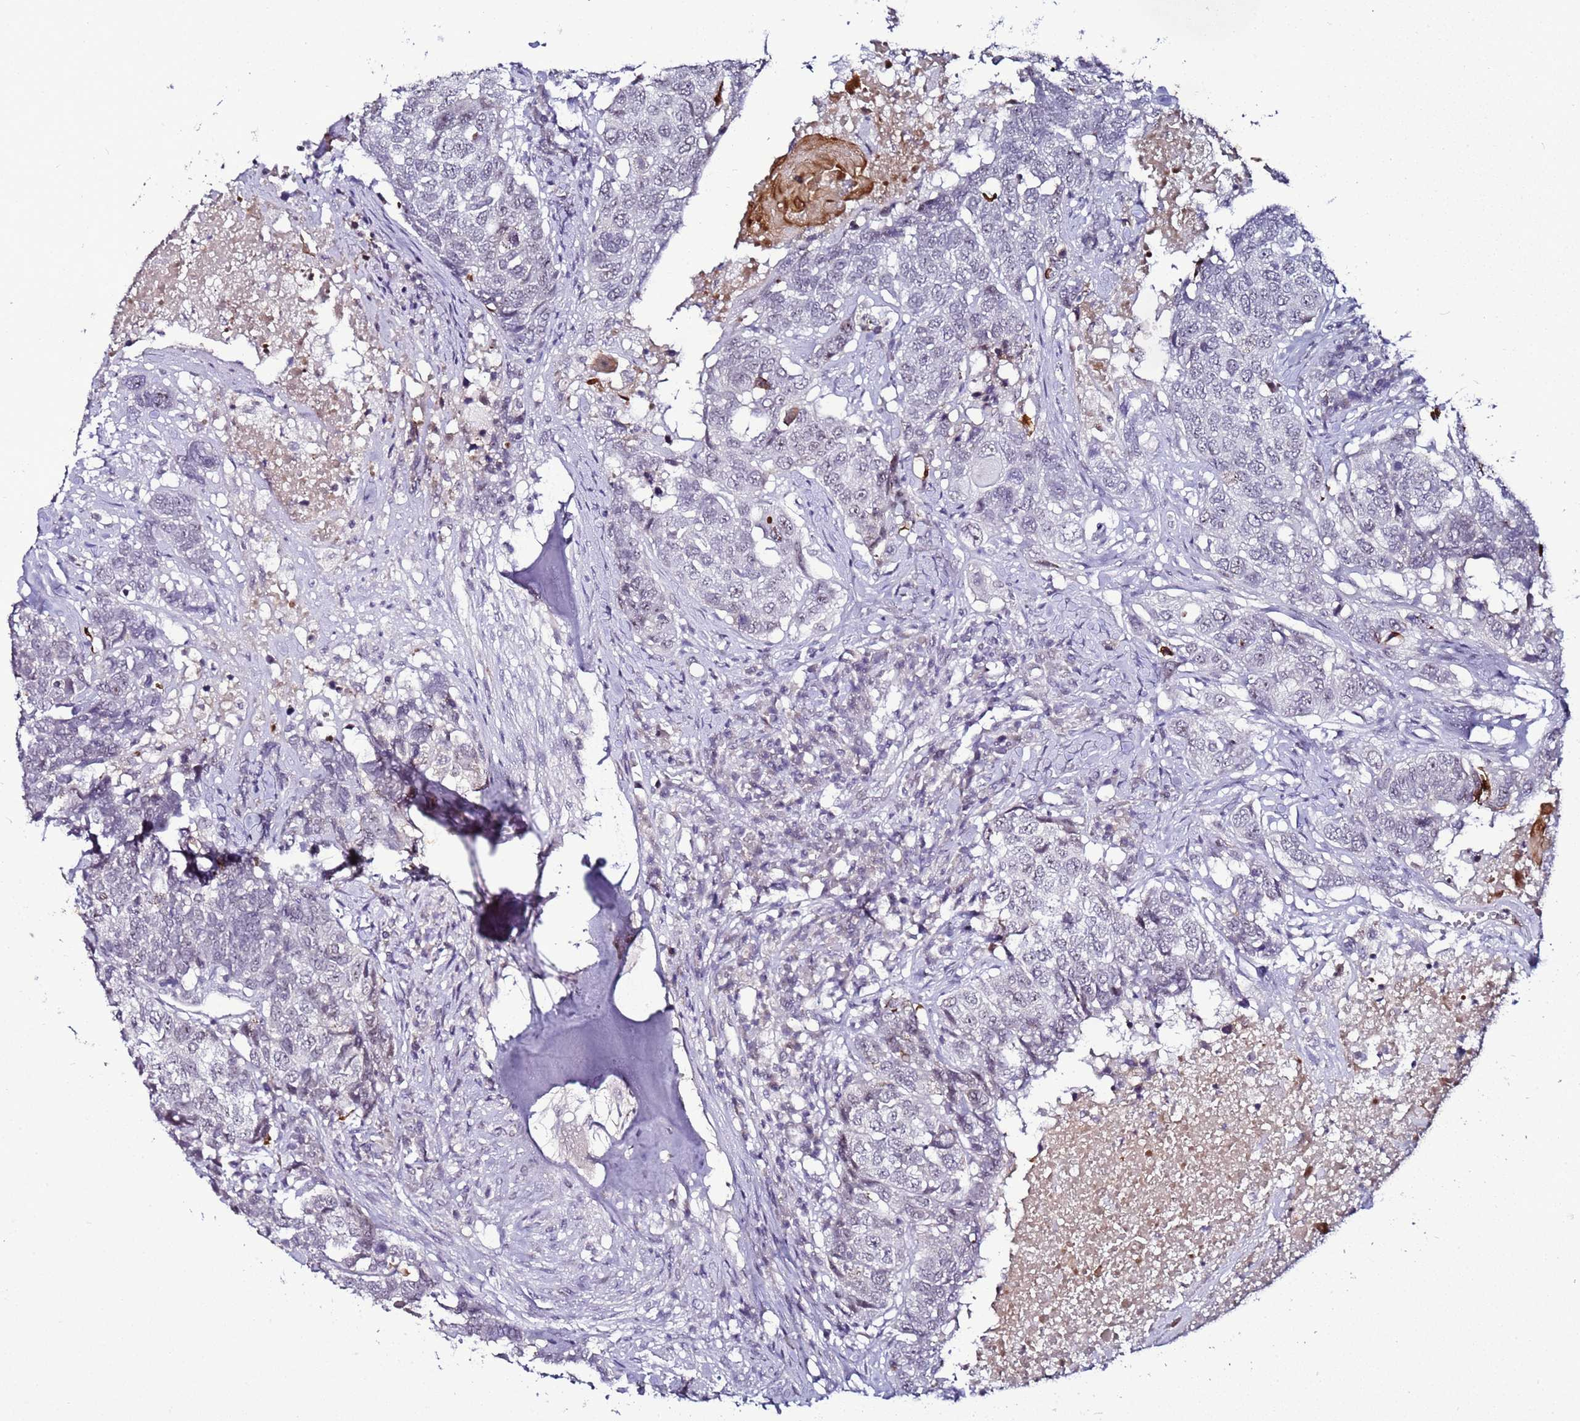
{"staining": {"intensity": "negative", "quantity": "none", "location": "none"}, "tissue": "head and neck cancer", "cell_type": "Tumor cells", "image_type": "cancer", "snomed": [{"axis": "morphology", "description": "Squamous cell carcinoma, NOS"}, {"axis": "topography", "description": "Head-Neck"}], "caption": "This is an immunohistochemistry (IHC) micrograph of human head and neck squamous cell carcinoma. There is no staining in tumor cells.", "gene": "PSMA7", "patient": {"sex": "male", "age": 66}}